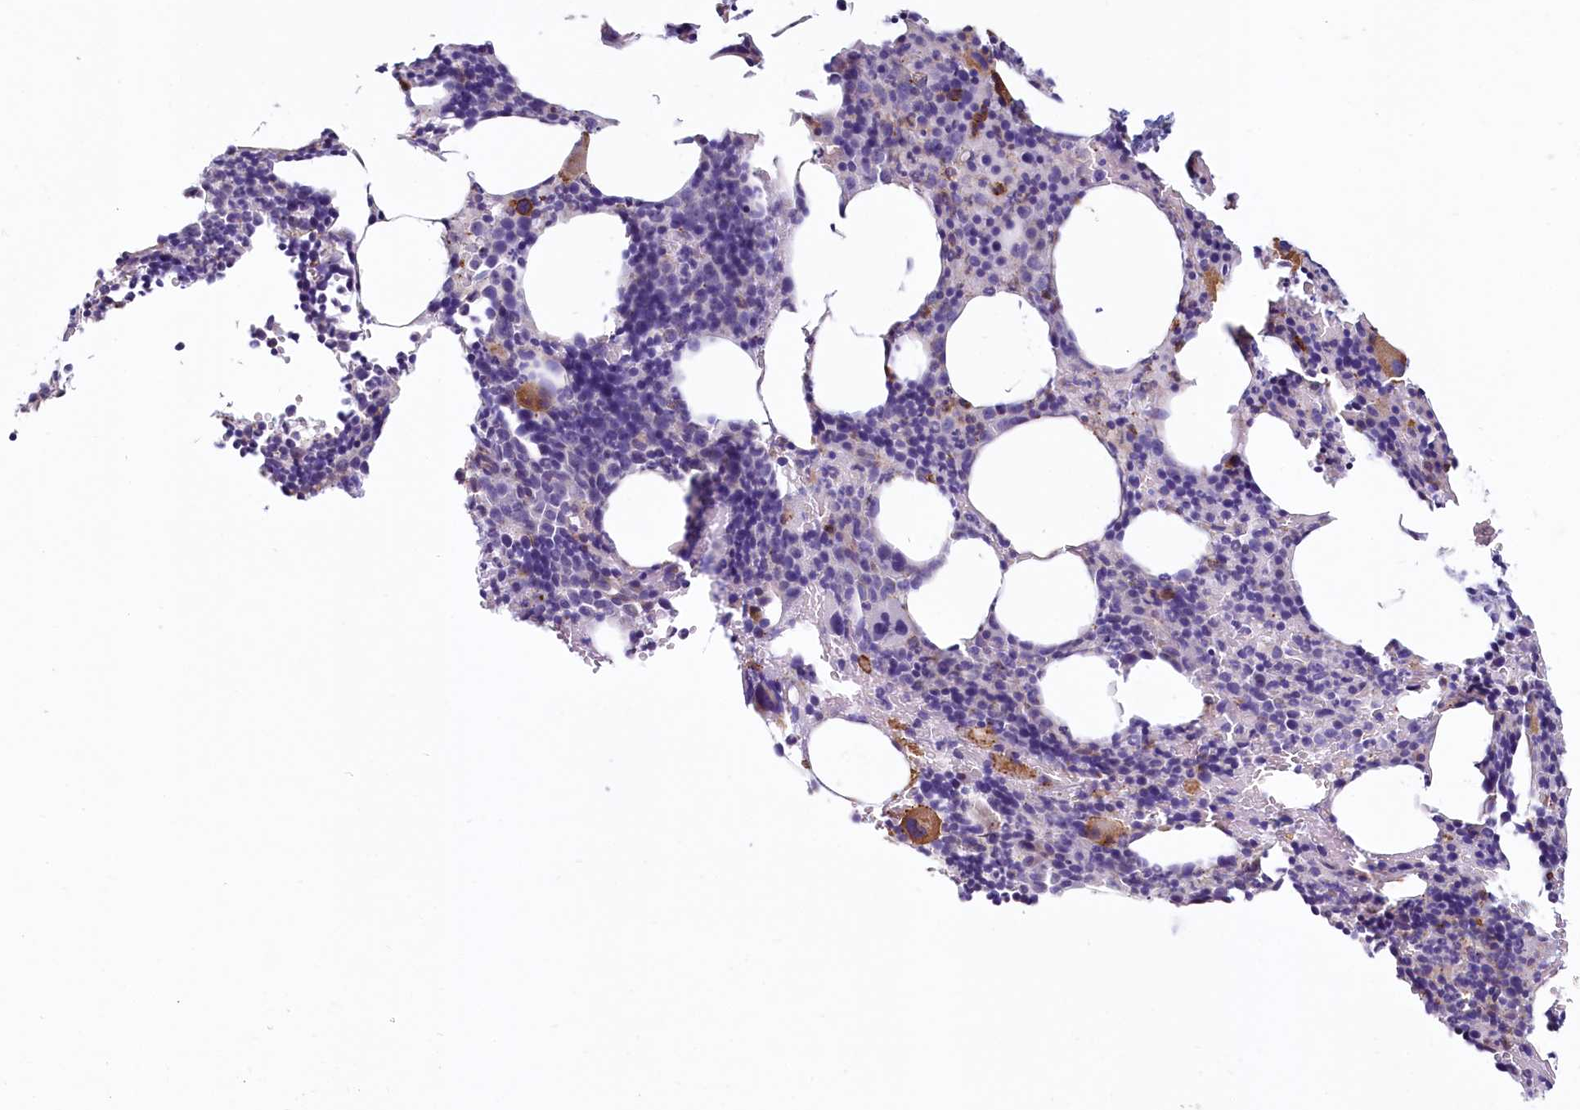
{"staining": {"intensity": "moderate", "quantity": "<25%", "location": "cytoplasmic/membranous"}, "tissue": "bone marrow", "cell_type": "Hematopoietic cells", "image_type": "normal", "snomed": [{"axis": "morphology", "description": "Normal tissue, NOS"}, {"axis": "topography", "description": "Bone marrow"}], "caption": "IHC photomicrograph of normal human bone marrow stained for a protein (brown), which shows low levels of moderate cytoplasmic/membranous positivity in approximately <25% of hematopoietic cells.", "gene": "LMOD3", "patient": {"sex": "male", "age": 62}}